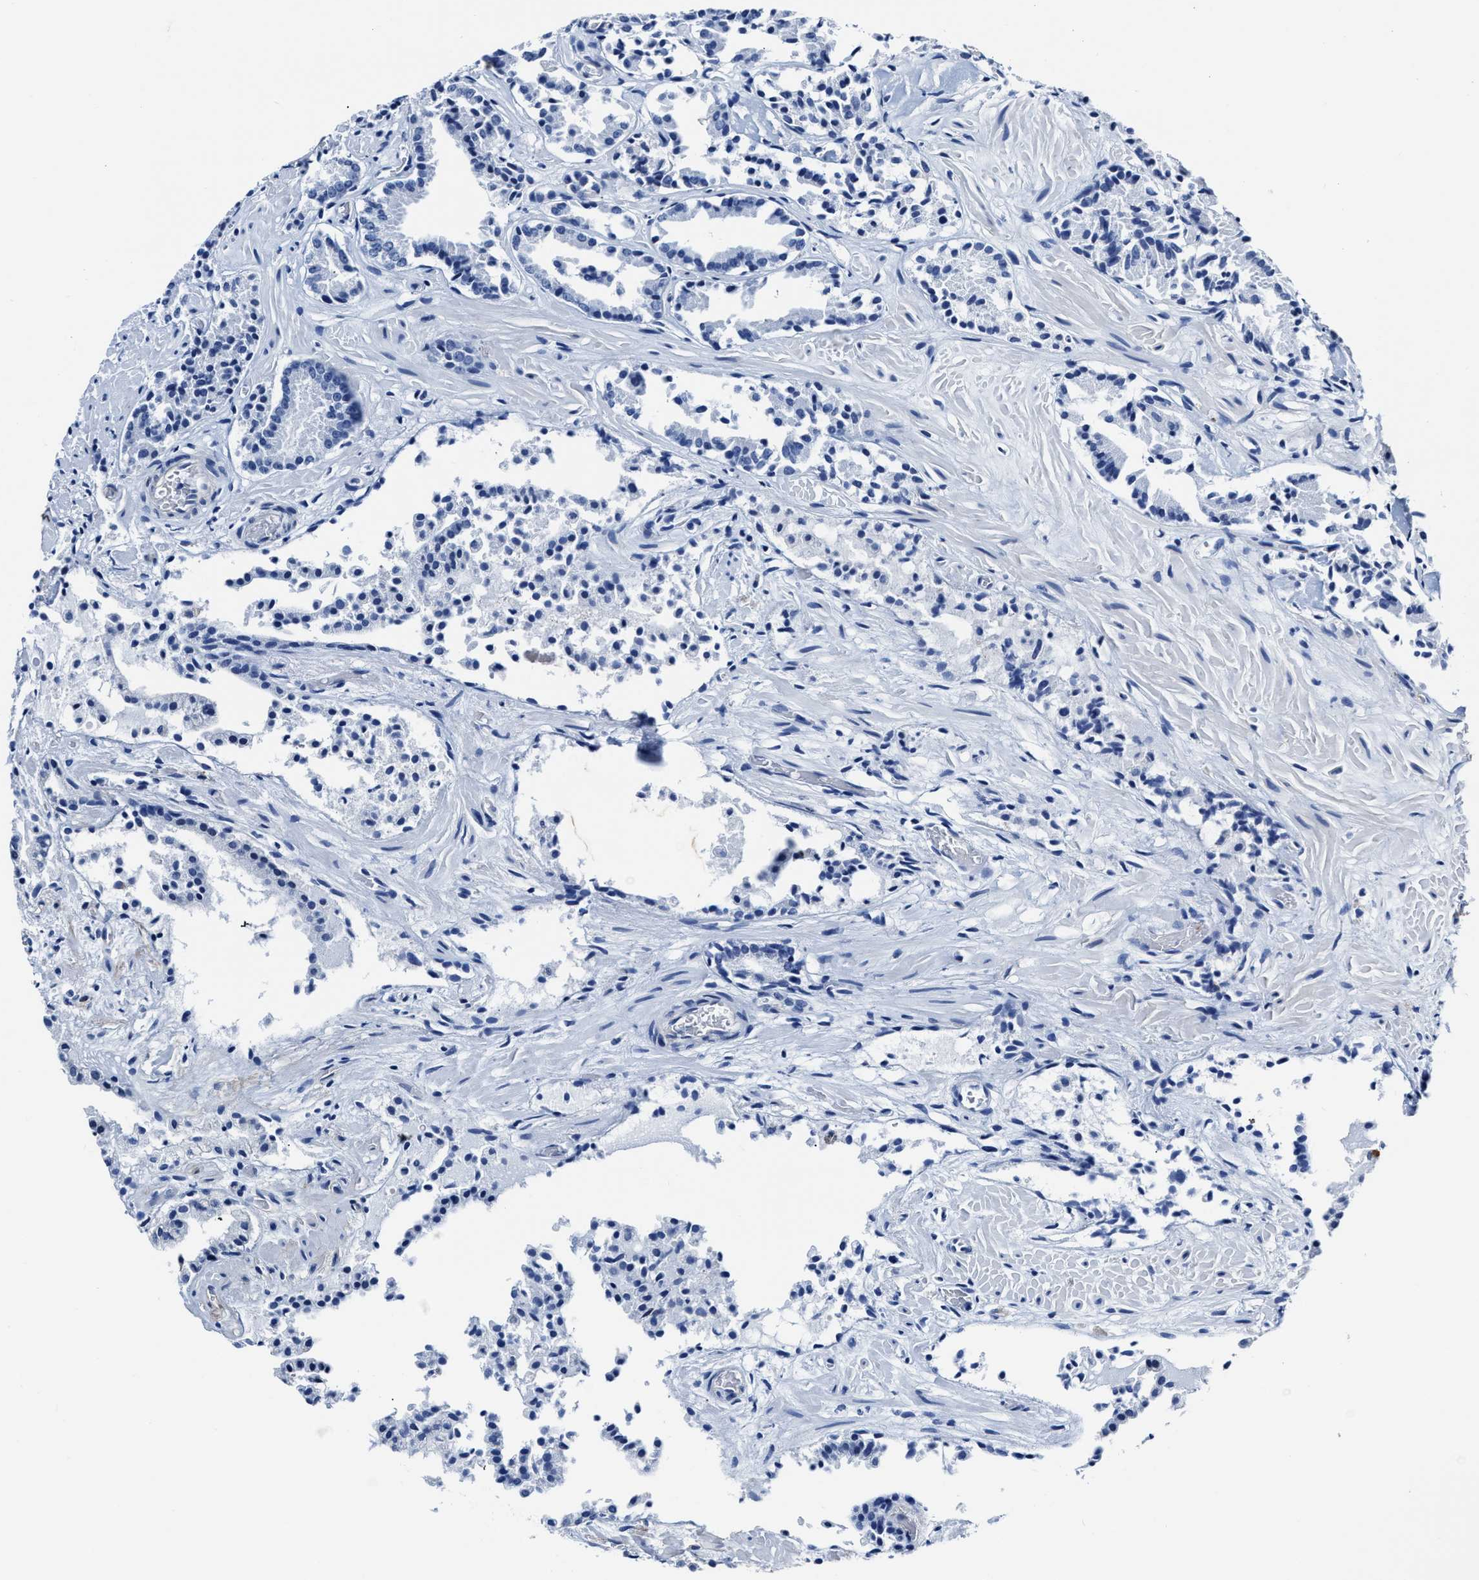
{"staining": {"intensity": "negative", "quantity": "none", "location": "none"}, "tissue": "prostate cancer", "cell_type": "Tumor cells", "image_type": "cancer", "snomed": [{"axis": "morphology", "description": "Adenocarcinoma, Low grade"}, {"axis": "topography", "description": "Prostate"}], "caption": "This is a image of immunohistochemistry (IHC) staining of prostate low-grade adenocarcinoma, which shows no staining in tumor cells.", "gene": "KCNMB3", "patient": {"sex": "male", "age": 51}}